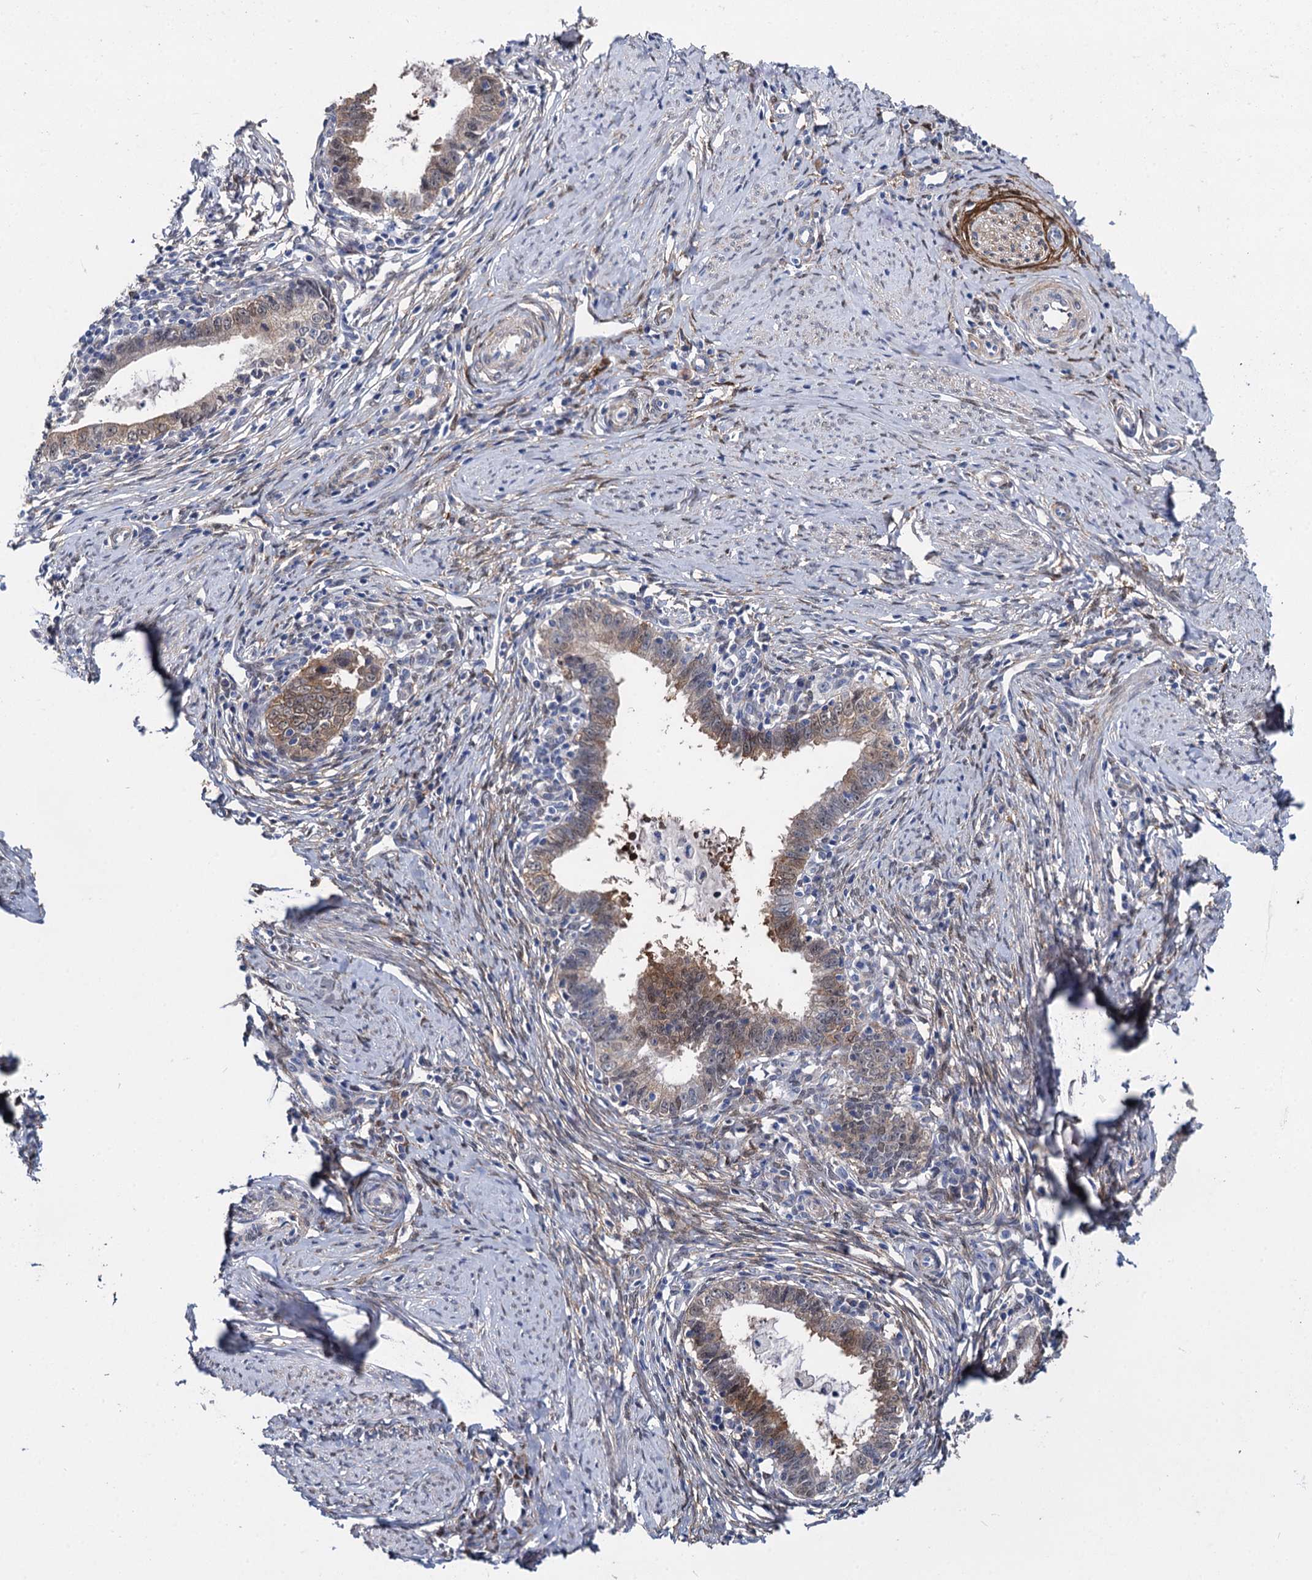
{"staining": {"intensity": "moderate", "quantity": "<25%", "location": "cytoplasmic/membranous"}, "tissue": "cervical cancer", "cell_type": "Tumor cells", "image_type": "cancer", "snomed": [{"axis": "morphology", "description": "Adenocarcinoma, NOS"}, {"axis": "topography", "description": "Cervix"}], "caption": "A micrograph showing moderate cytoplasmic/membranous staining in approximately <25% of tumor cells in cervical cancer (adenocarcinoma), as visualized by brown immunohistochemical staining.", "gene": "GSTM3", "patient": {"sex": "female", "age": 36}}